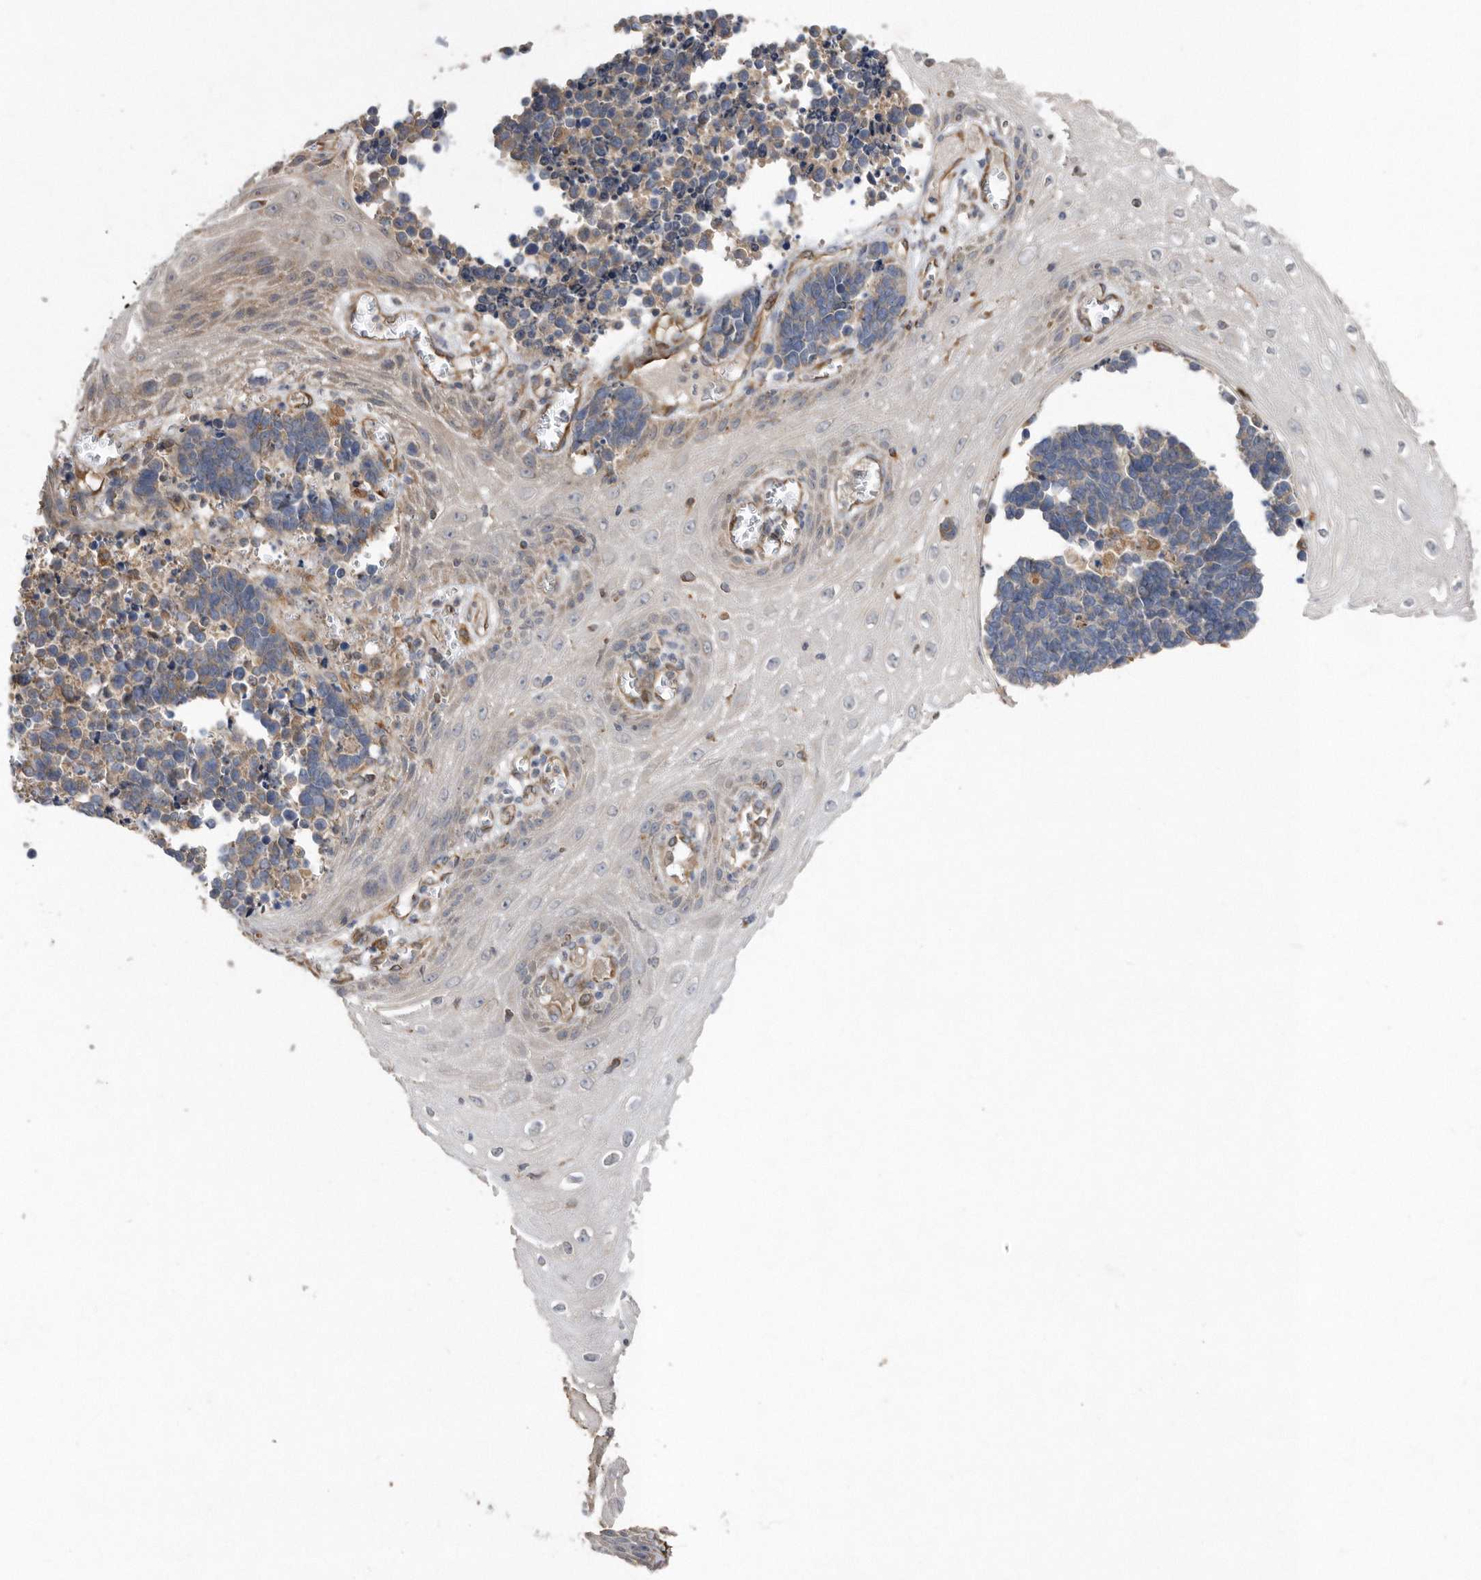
{"staining": {"intensity": "weak", "quantity": "25%-75%", "location": "cytoplasmic/membranous"}, "tissue": "cervical cancer", "cell_type": "Tumor cells", "image_type": "cancer", "snomed": [{"axis": "morphology", "description": "Normal tissue, NOS"}, {"axis": "morphology", "description": "Squamous cell carcinoma, NOS"}, {"axis": "topography", "description": "Cervix"}], "caption": "IHC micrograph of neoplastic tissue: human cervical cancer (squamous cell carcinoma) stained using immunohistochemistry reveals low levels of weak protein expression localized specifically in the cytoplasmic/membranous of tumor cells, appearing as a cytoplasmic/membranous brown color.", "gene": "PON2", "patient": {"sex": "female", "age": 35}}